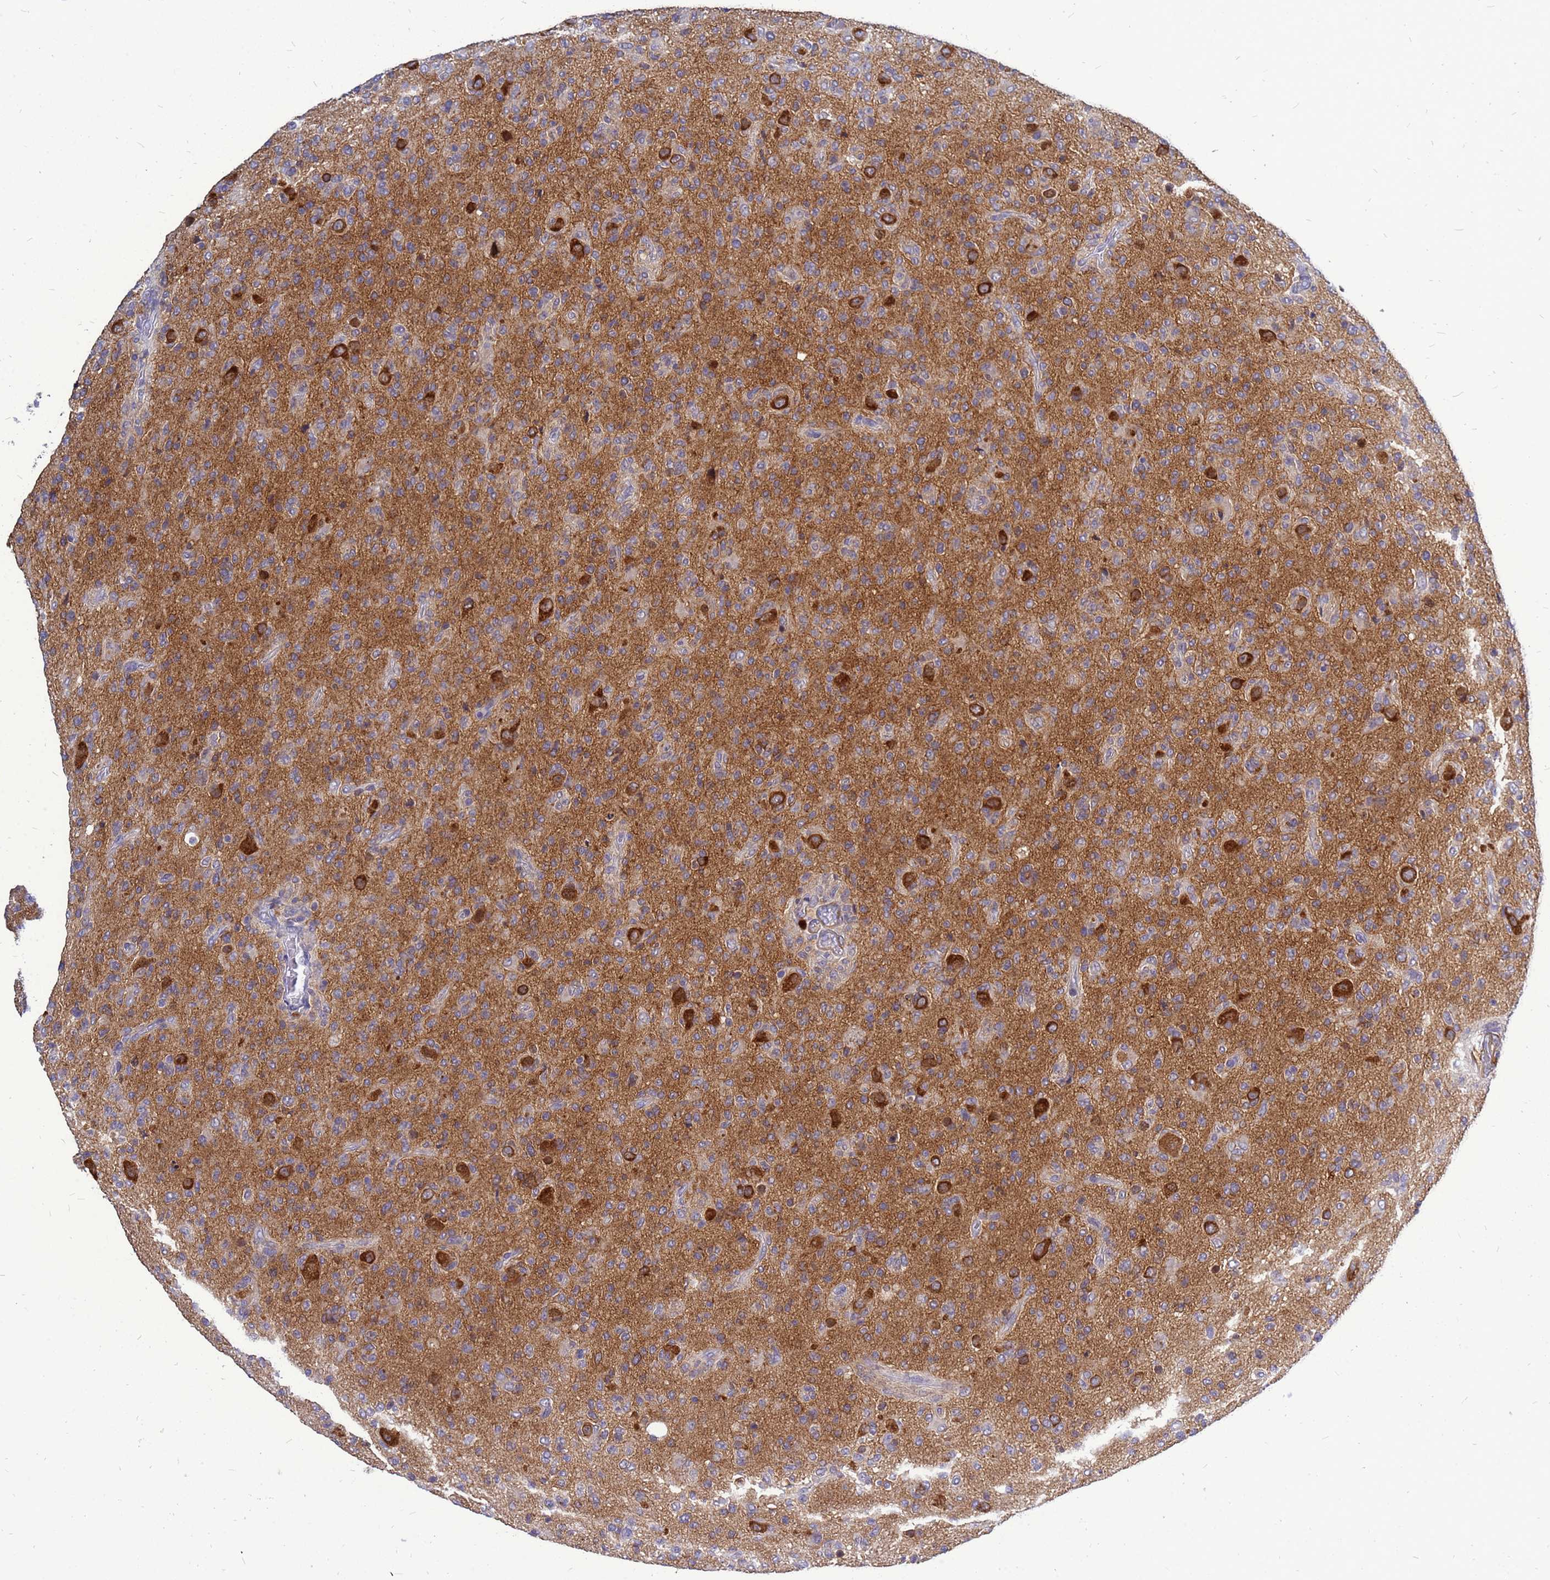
{"staining": {"intensity": "weak", "quantity": "<25%", "location": "cytoplasmic/membranous,nuclear"}, "tissue": "glioma", "cell_type": "Tumor cells", "image_type": "cancer", "snomed": [{"axis": "morphology", "description": "Glioma, malignant, High grade"}, {"axis": "topography", "description": "Brain"}], "caption": "Immunohistochemical staining of glioma exhibits no significant expression in tumor cells. The staining was performed using DAB (3,3'-diaminobenzidine) to visualize the protein expression in brown, while the nuclei were stained in blue with hematoxylin (Magnification: 20x).", "gene": "SRGAP3", "patient": {"sex": "female", "age": 57}}